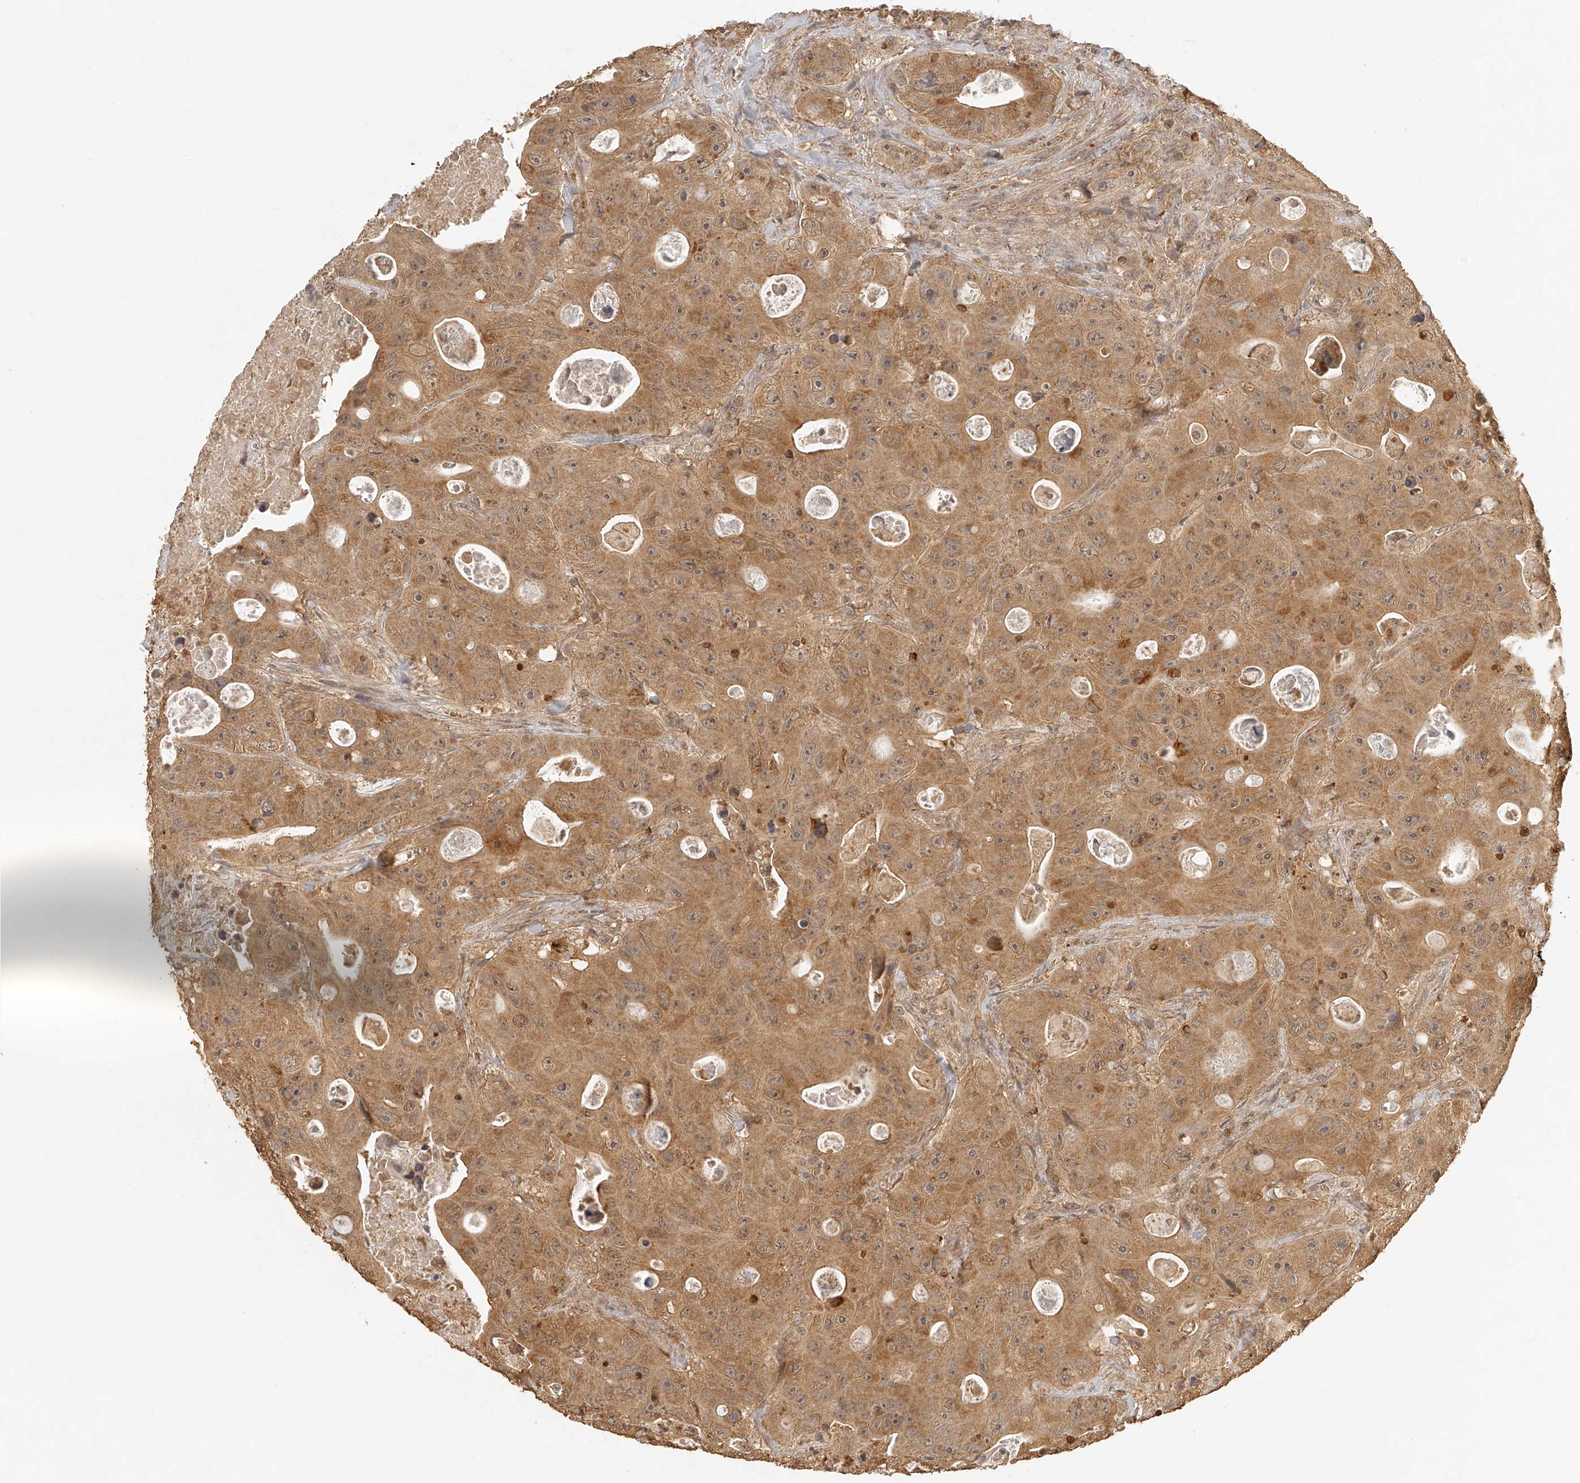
{"staining": {"intensity": "moderate", "quantity": ">75%", "location": "cytoplasmic/membranous"}, "tissue": "colorectal cancer", "cell_type": "Tumor cells", "image_type": "cancer", "snomed": [{"axis": "morphology", "description": "Adenocarcinoma, NOS"}, {"axis": "topography", "description": "Colon"}], "caption": "Tumor cells exhibit moderate cytoplasmic/membranous staining in about >75% of cells in colorectal cancer (adenocarcinoma). The staining is performed using DAB (3,3'-diaminobenzidine) brown chromogen to label protein expression. The nuclei are counter-stained blue using hematoxylin.", "gene": "BCL2L11", "patient": {"sex": "female", "age": 46}}